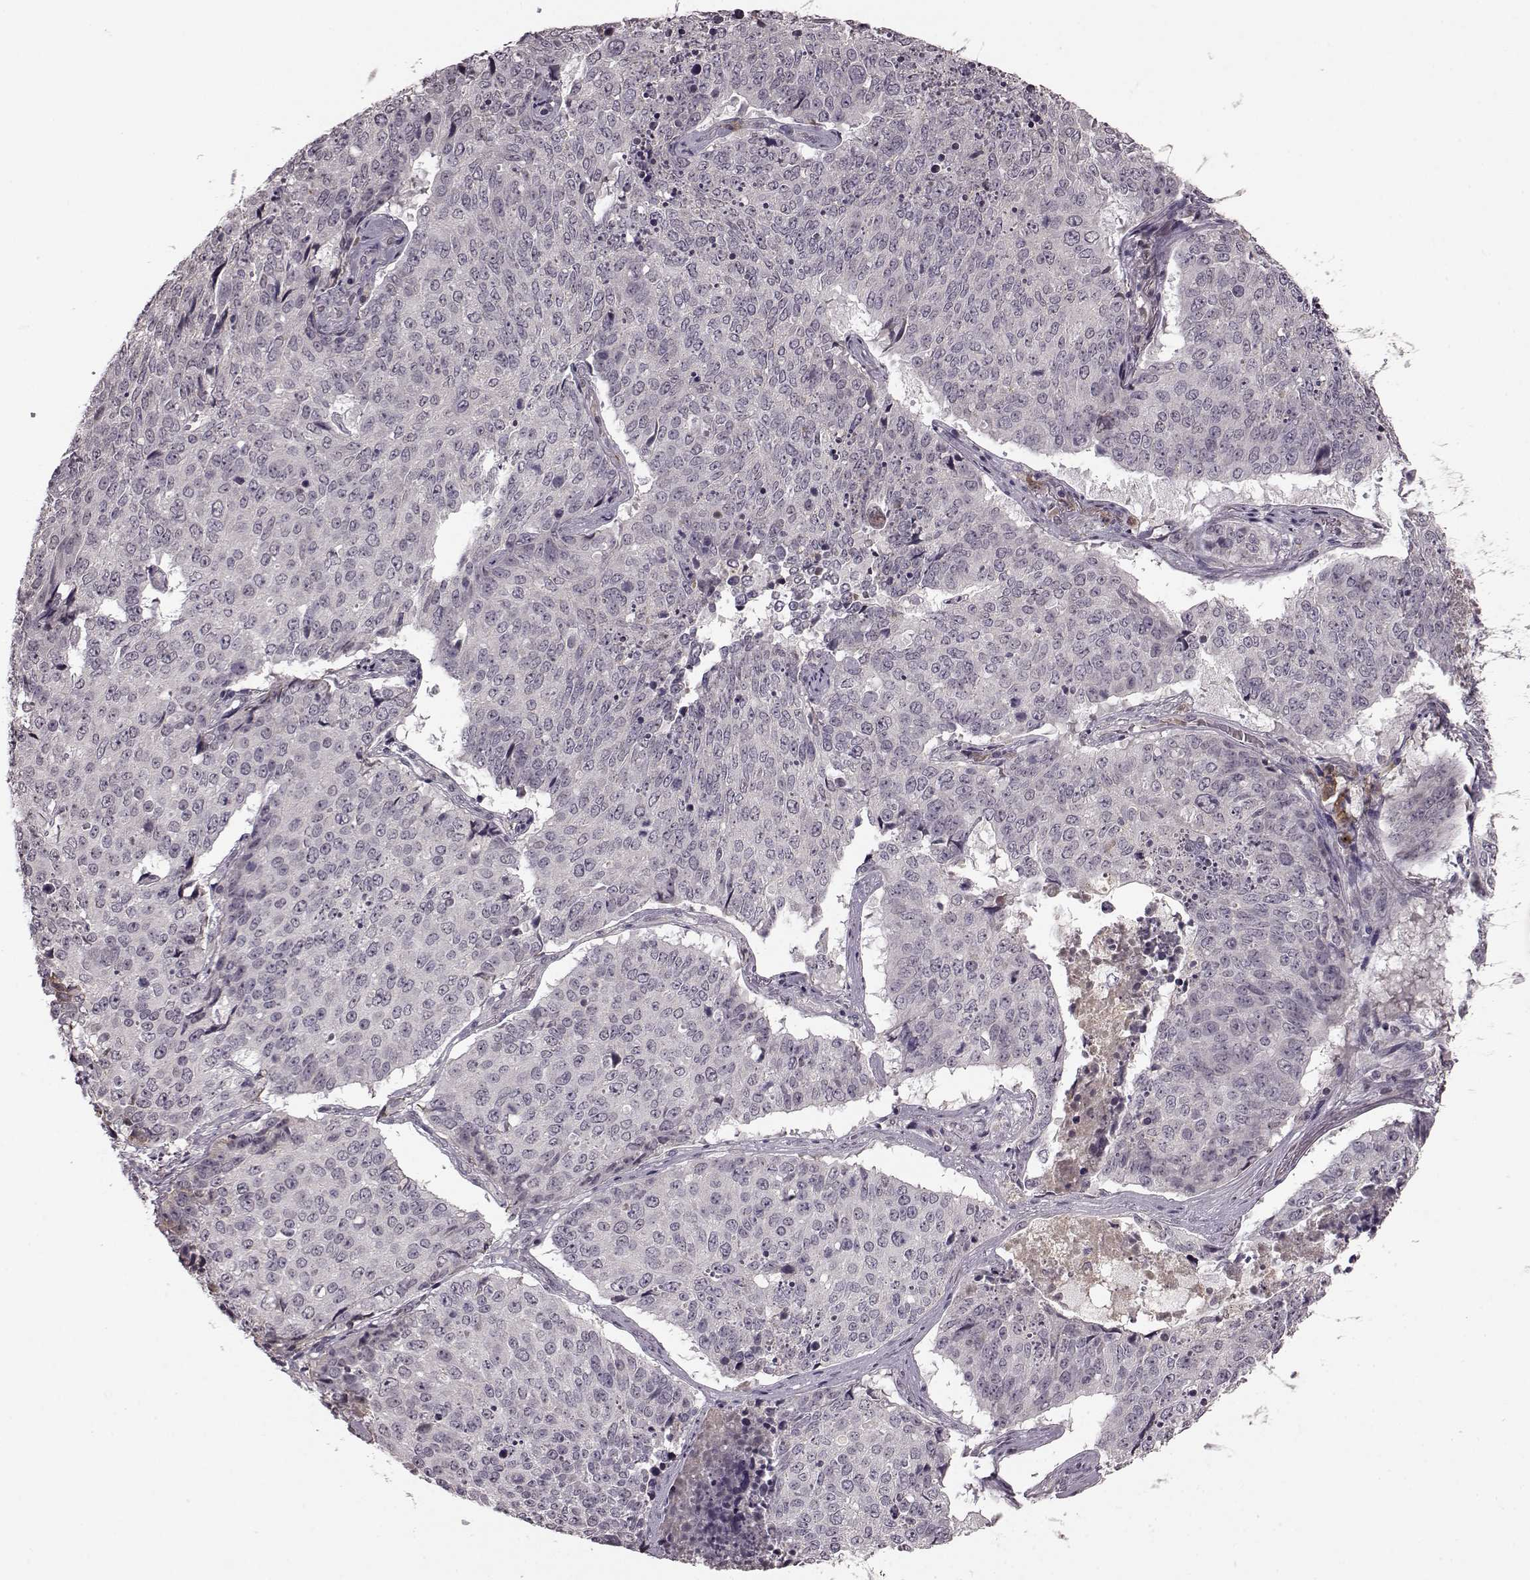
{"staining": {"intensity": "negative", "quantity": "none", "location": "none"}, "tissue": "lung cancer", "cell_type": "Tumor cells", "image_type": "cancer", "snomed": [{"axis": "morphology", "description": "Normal tissue, NOS"}, {"axis": "morphology", "description": "Squamous cell carcinoma, NOS"}, {"axis": "topography", "description": "Bronchus"}, {"axis": "topography", "description": "Lung"}], "caption": "There is no significant staining in tumor cells of lung cancer (squamous cell carcinoma).", "gene": "NRL", "patient": {"sex": "male", "age": 64}}